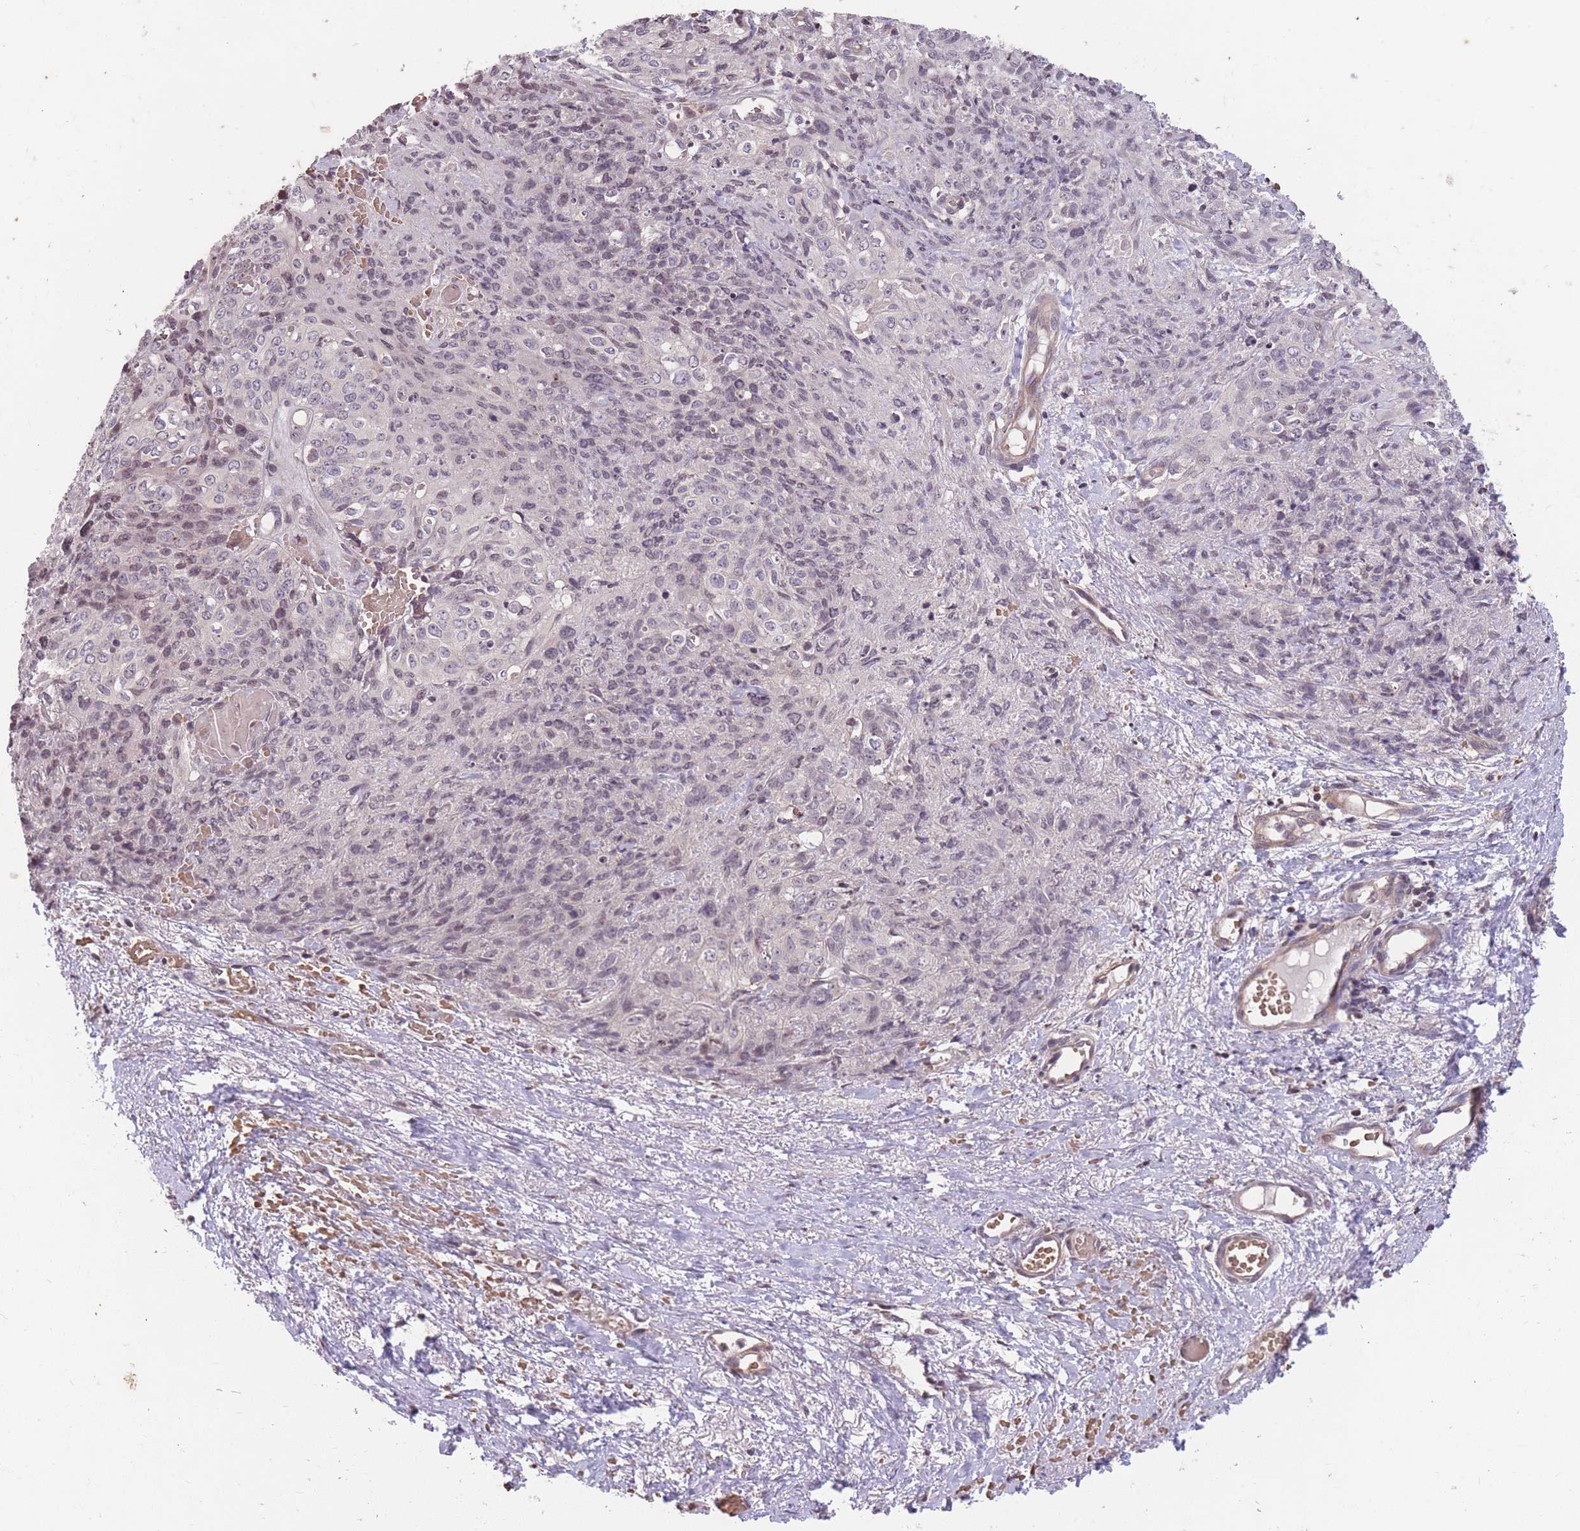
{"staining": {"intensity": "negative", "quantity": "none", "location": "none"}, "tissue": "skin cancer", "cell_type": "Tumor cells", "image_type": "cancer", "snomed": [{"axis": "morphology", "description": "Squamous cell carcinoma, NOS"}, {"axis": "topography", "description": "Skin"}, {"axis": "topography", "description": "Vulva"}], "caption": "A high-resolution photomicrograph shows immunohistochemistry (IHC) staining of skin squamous cell carcinoma, which demonstrates no significant staining in tumor cells.", "gene": "GGT5", "patient": {"sex": "female", "age": 85}}